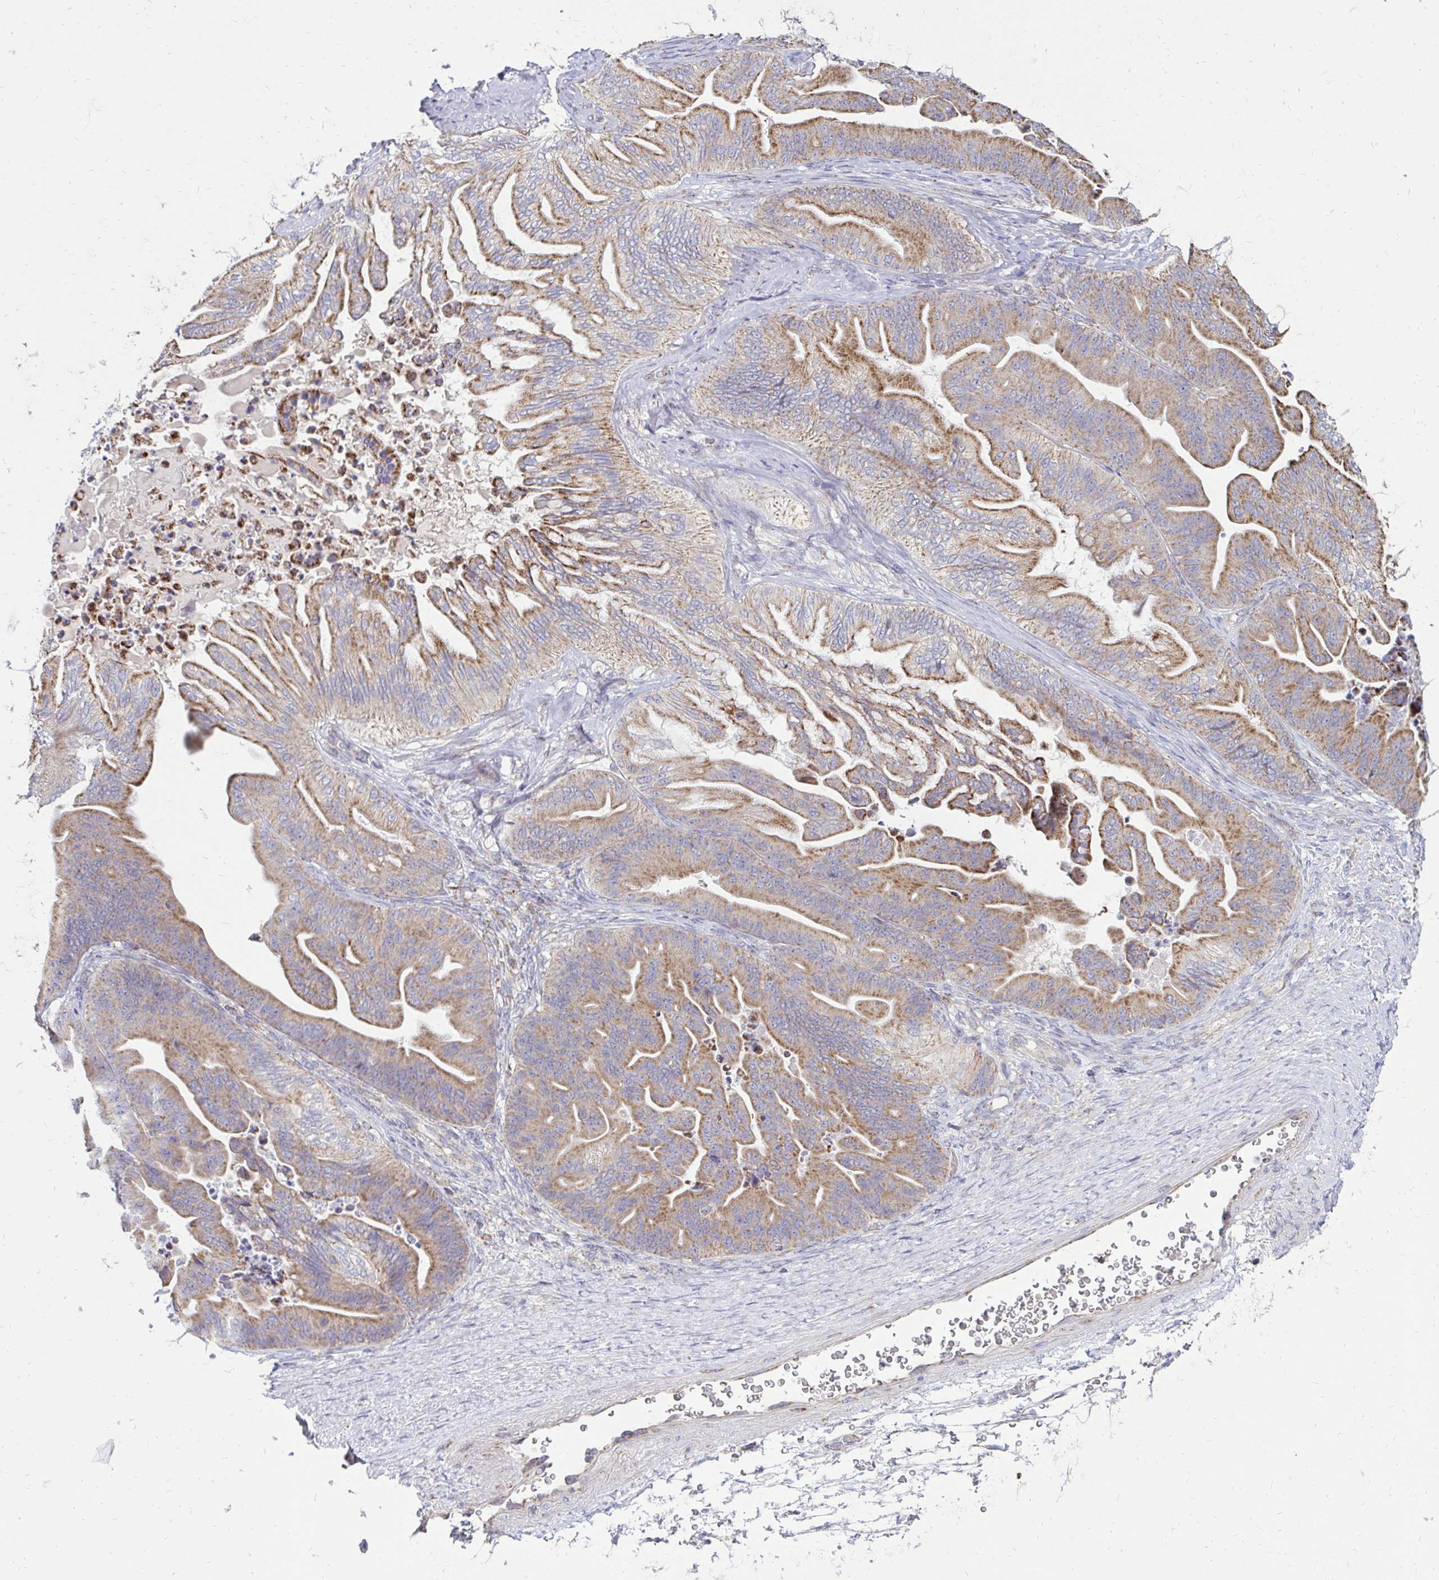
{"staining": {"intensity": "moderate", "quantity": ">75%", "location": "cytoplasmic/membranous"}, "tissue": "ovarian cancer", "cell_type": "Tumor cells", "image_type": "cancer", "snomed": [{"axis": "morphology", "description": "Cystadenocarcinoma, mucinous, NOS"}, {"axis": "topography", "description": "Ovary"}], "caption": "Immunohistochemistry (IHC) micrograph of neoplastic tissue: ovarian mucinous cystadenocarcinoma stained using IHC shows medium levels of moderate protein expression localized specifically in the cytoplasmic/membranous of tumor cells, appearing as a cytoplasmic/membranous brown color.", "gene": "OR10R2", "patient": {"sex": "female", "age": 67}}